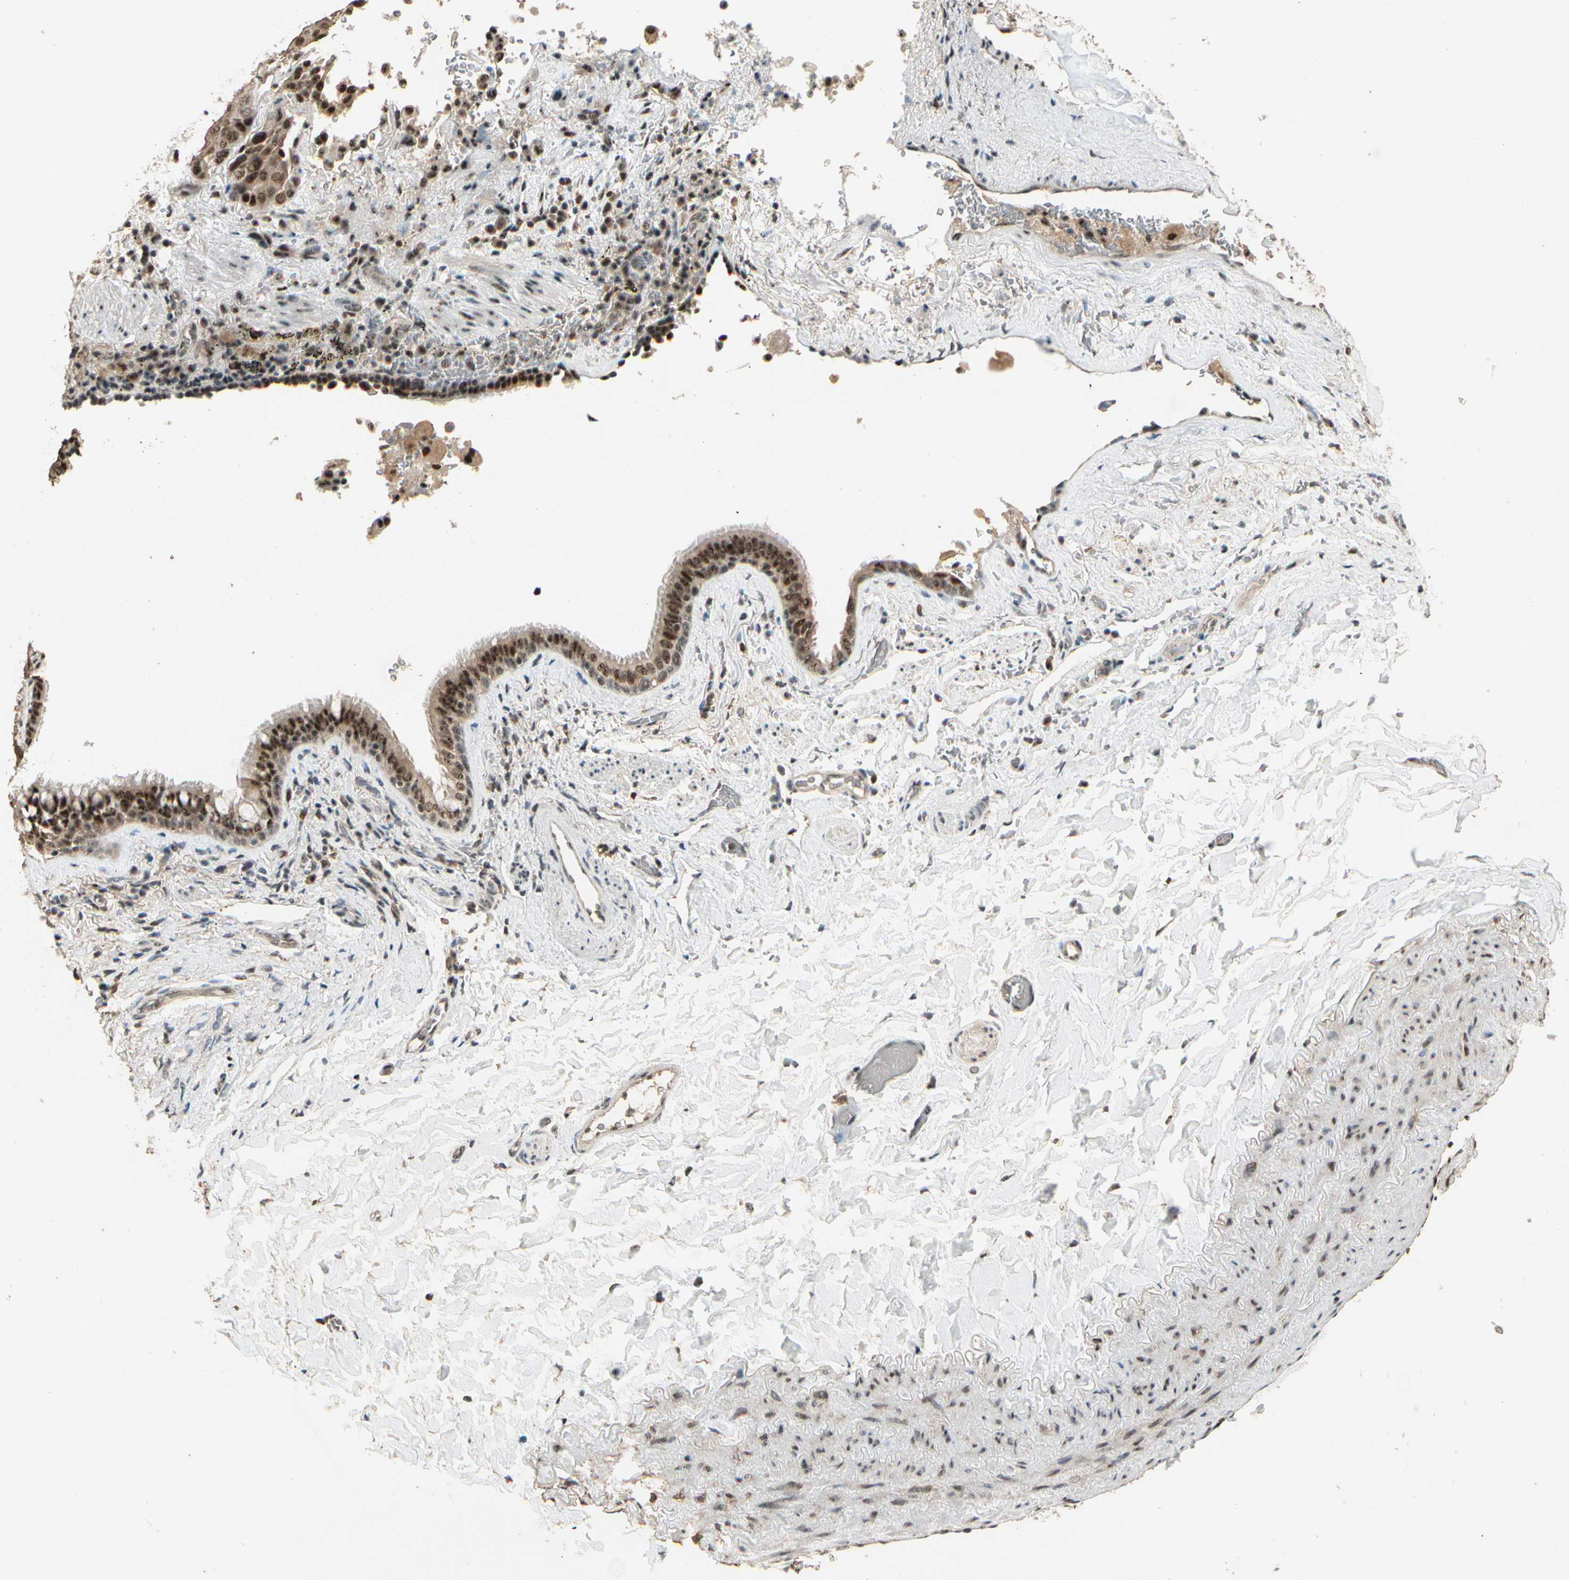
{"staining": {"intensity": "moderate", "quantity": ">75%", "location": "cytoplasmic/membranous,nuclear"}, "tissue": "lung cancer", "cell_type": "Tumor cells", "image_type": "cancer", "snomed": [{"axis": "morphology", "description": "Squamous cell carcinoma, NOS"}, {"axis": "topography", "description": "Lung"}], "caption": "IHC (DAB) staining of lung cancer (squamous cell carcinoma) displays moderate cytoplasmic/membranous and nuclear protein staining in about >75% of tumor cells.", "gene": "RBM25", "patient": {"sex": "male", "age": 54}}